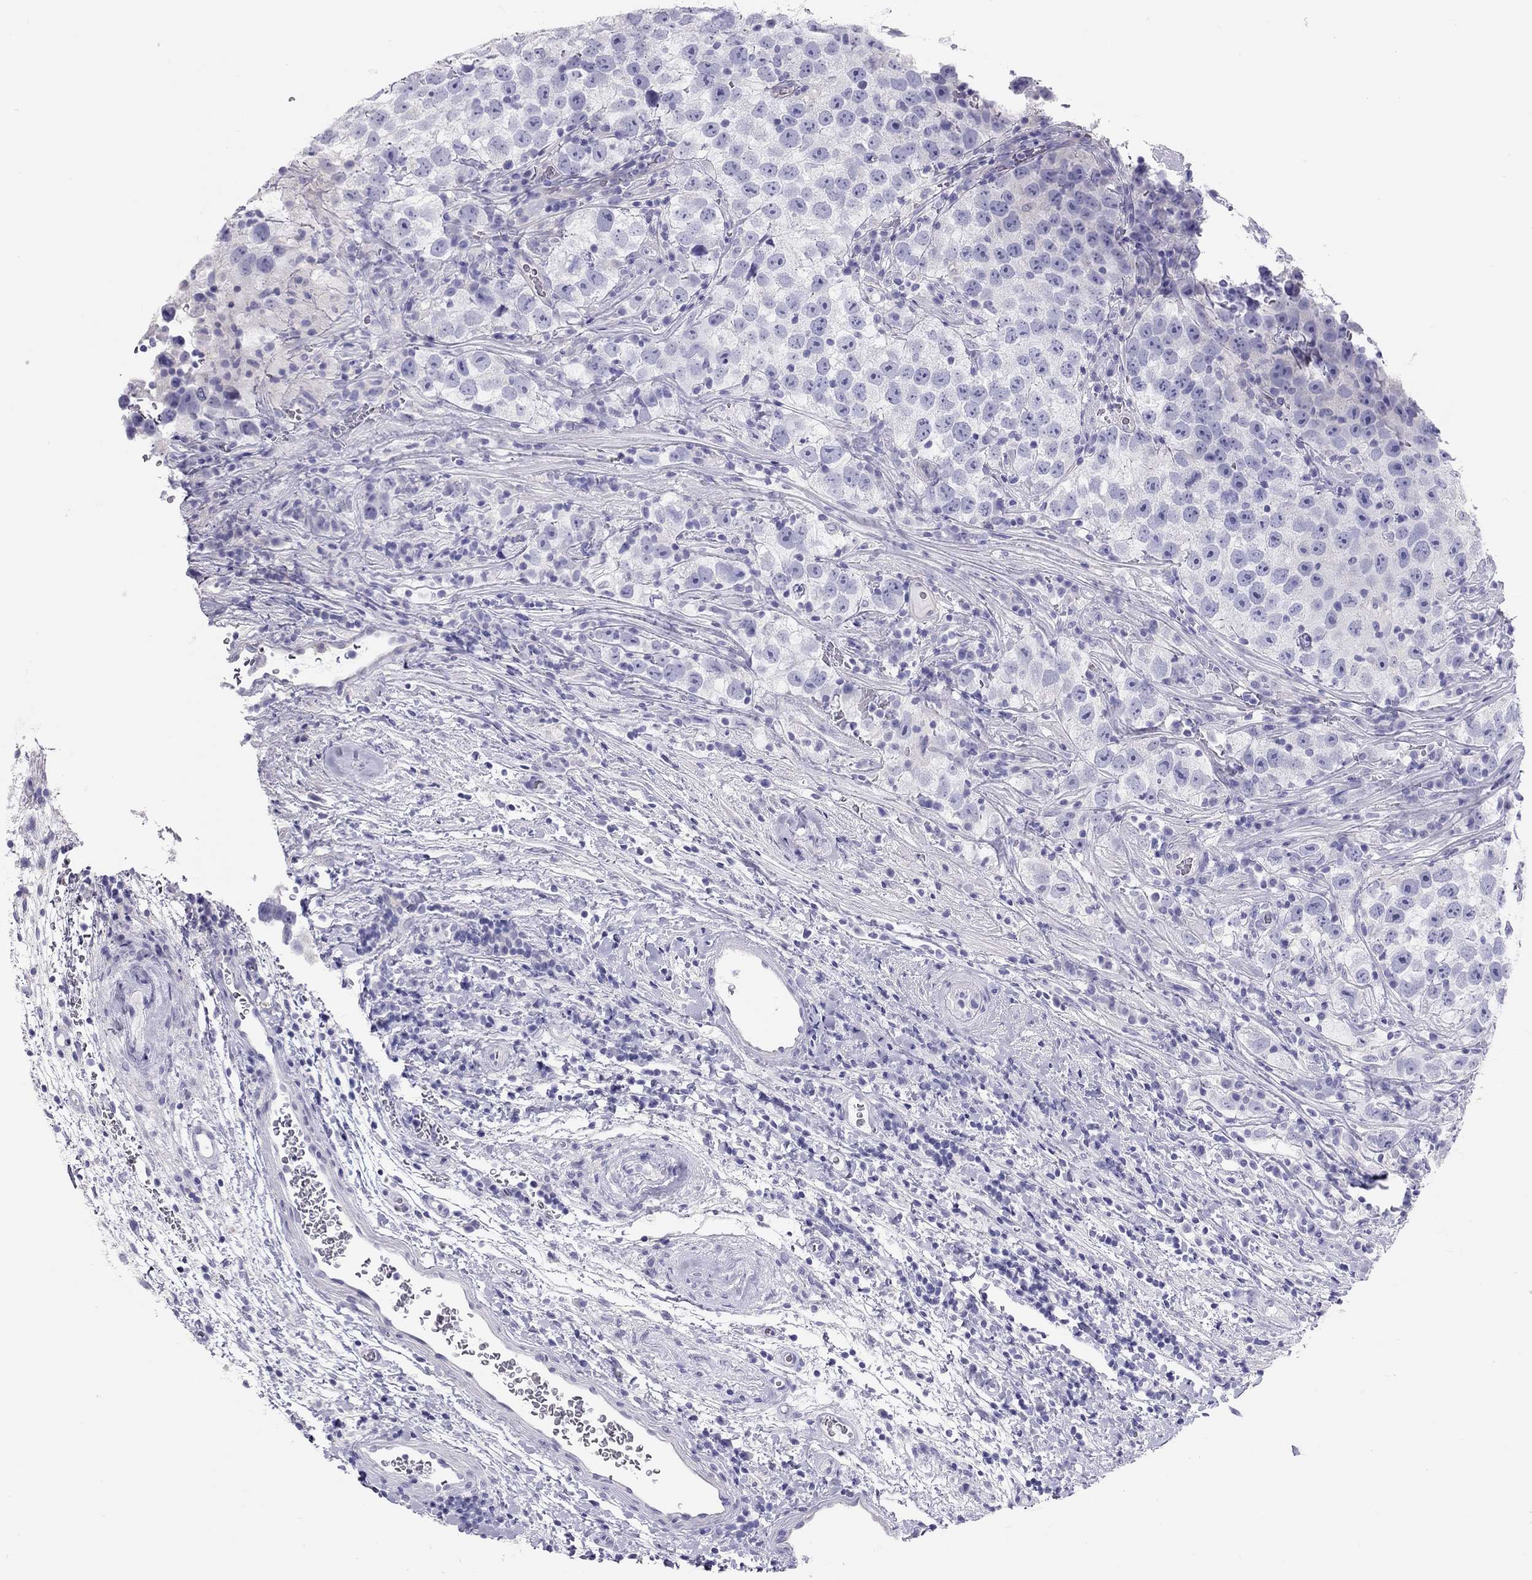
{"staining": {"intensity": "negative", "quantity": "none", "location": "none"}, "tissue": "testis cancer", "cell_type": "Tumor cells", "image_type": "cancer", "snomed": [{"axis": "morphology", "description": "Normal tissue, NOS"}, {"axis": "morphology", "description": "Seminoma, NOS"}, {"axis": "topography", "description": "Testis"}], "caption": "Tumor cells are negative for brown protein staining in testis cancer (seminoma).", "gene": "PSMB11", "patient": {"sex": "male", "age": 31}}